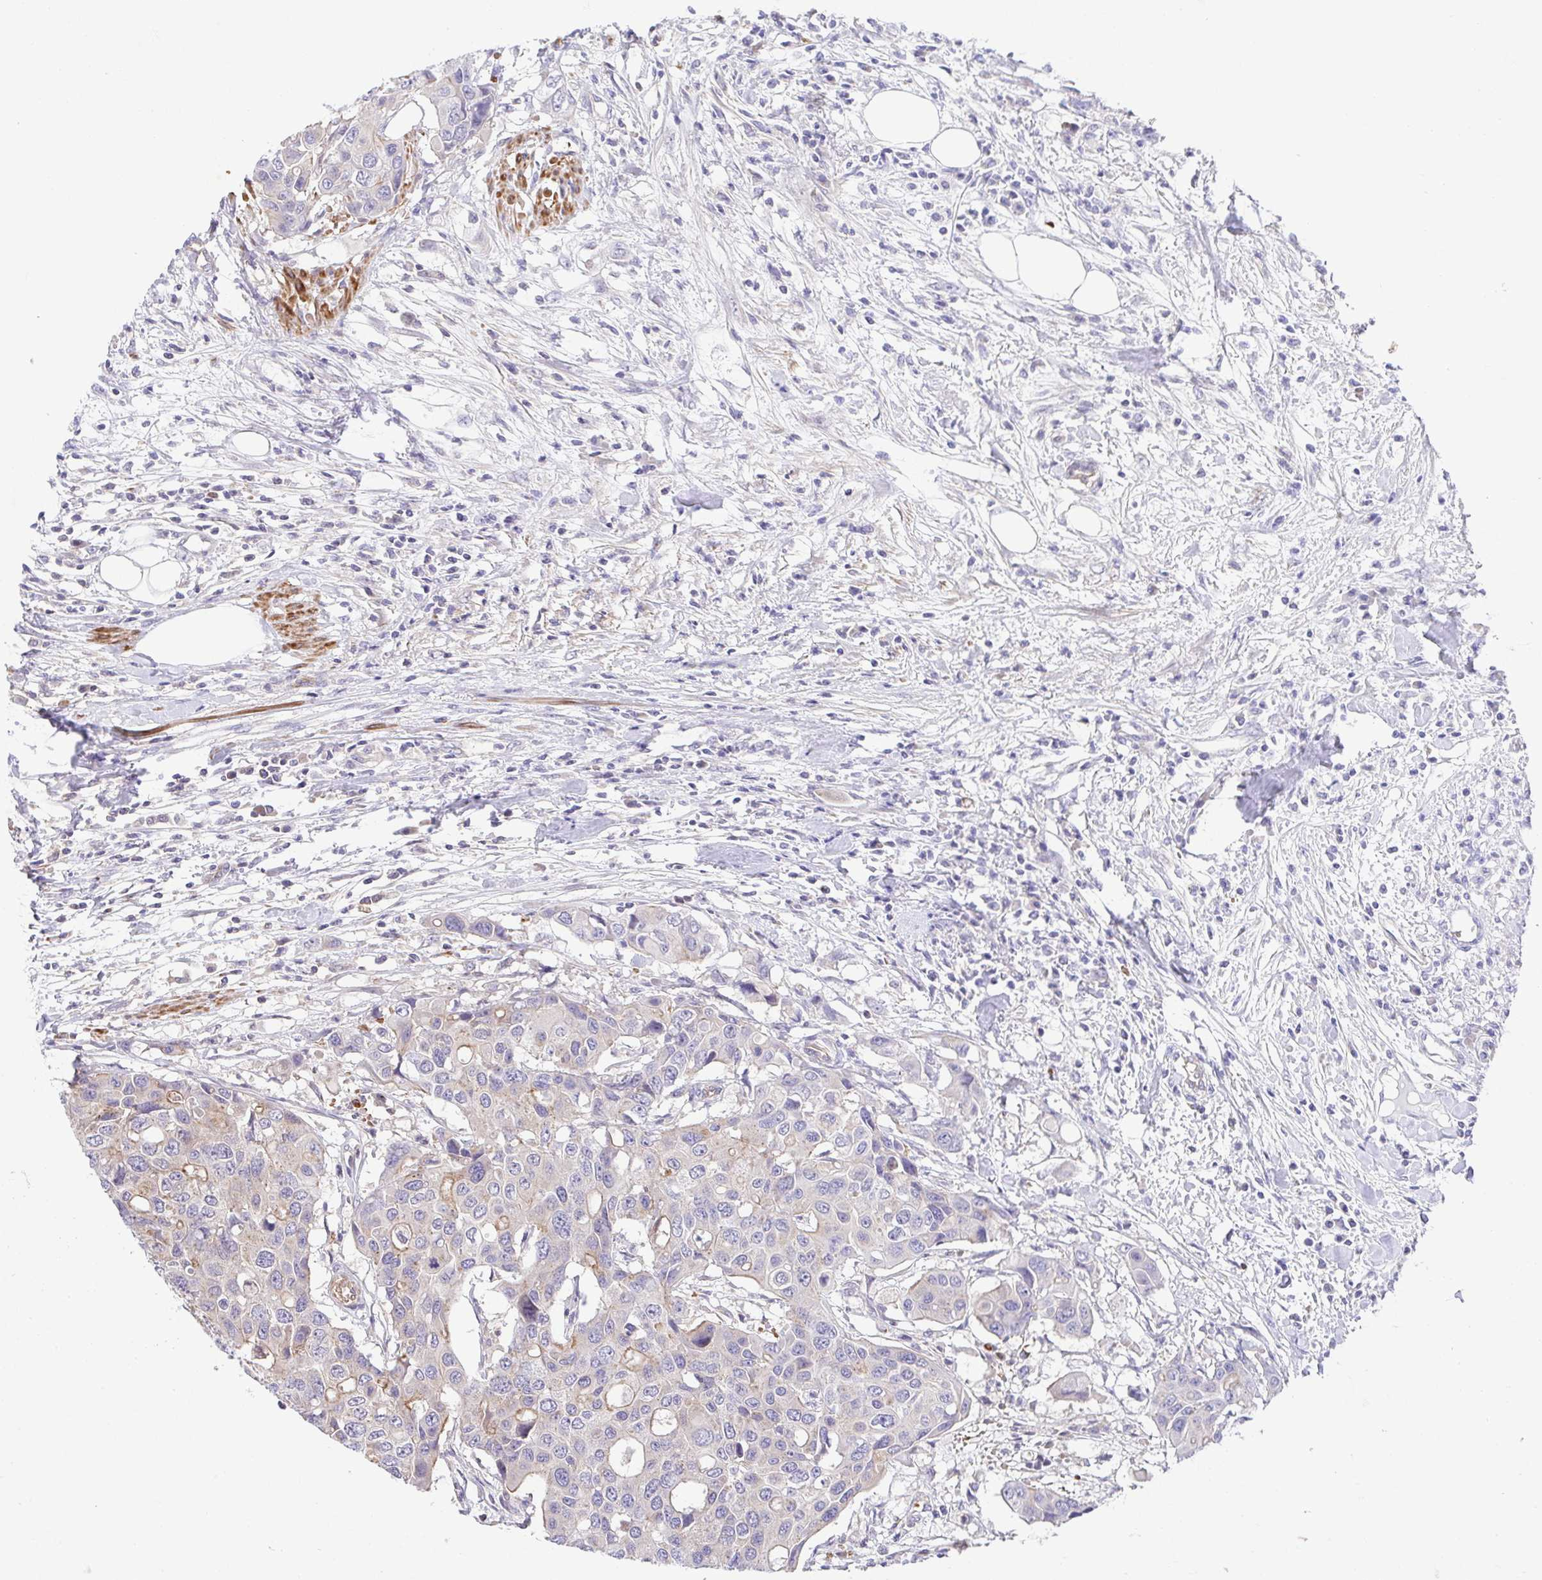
{"staining": {"intensity": "weak", "quantity": "<25%", "location": "cytoplasmic/membranous"}, "tissue": "colorectal cancer", "cell_type": "Tumor cells", "image_type": "cancer", "snomed": [{"axis": "morphology", "description": "Adenocarcinoma, NOS"}, {"axis": "topography", "description": "Colon"}], "caption": "An IHC image of colorectal cancer (adenocarcinoma) is shown. There is no staining in tumor cells of colorectal cancer (adenocarcinoma). (DAB immunohistochemistry, high magnification).", "gene": "IDE", "patient": {"sex": "male", "age": 77}}